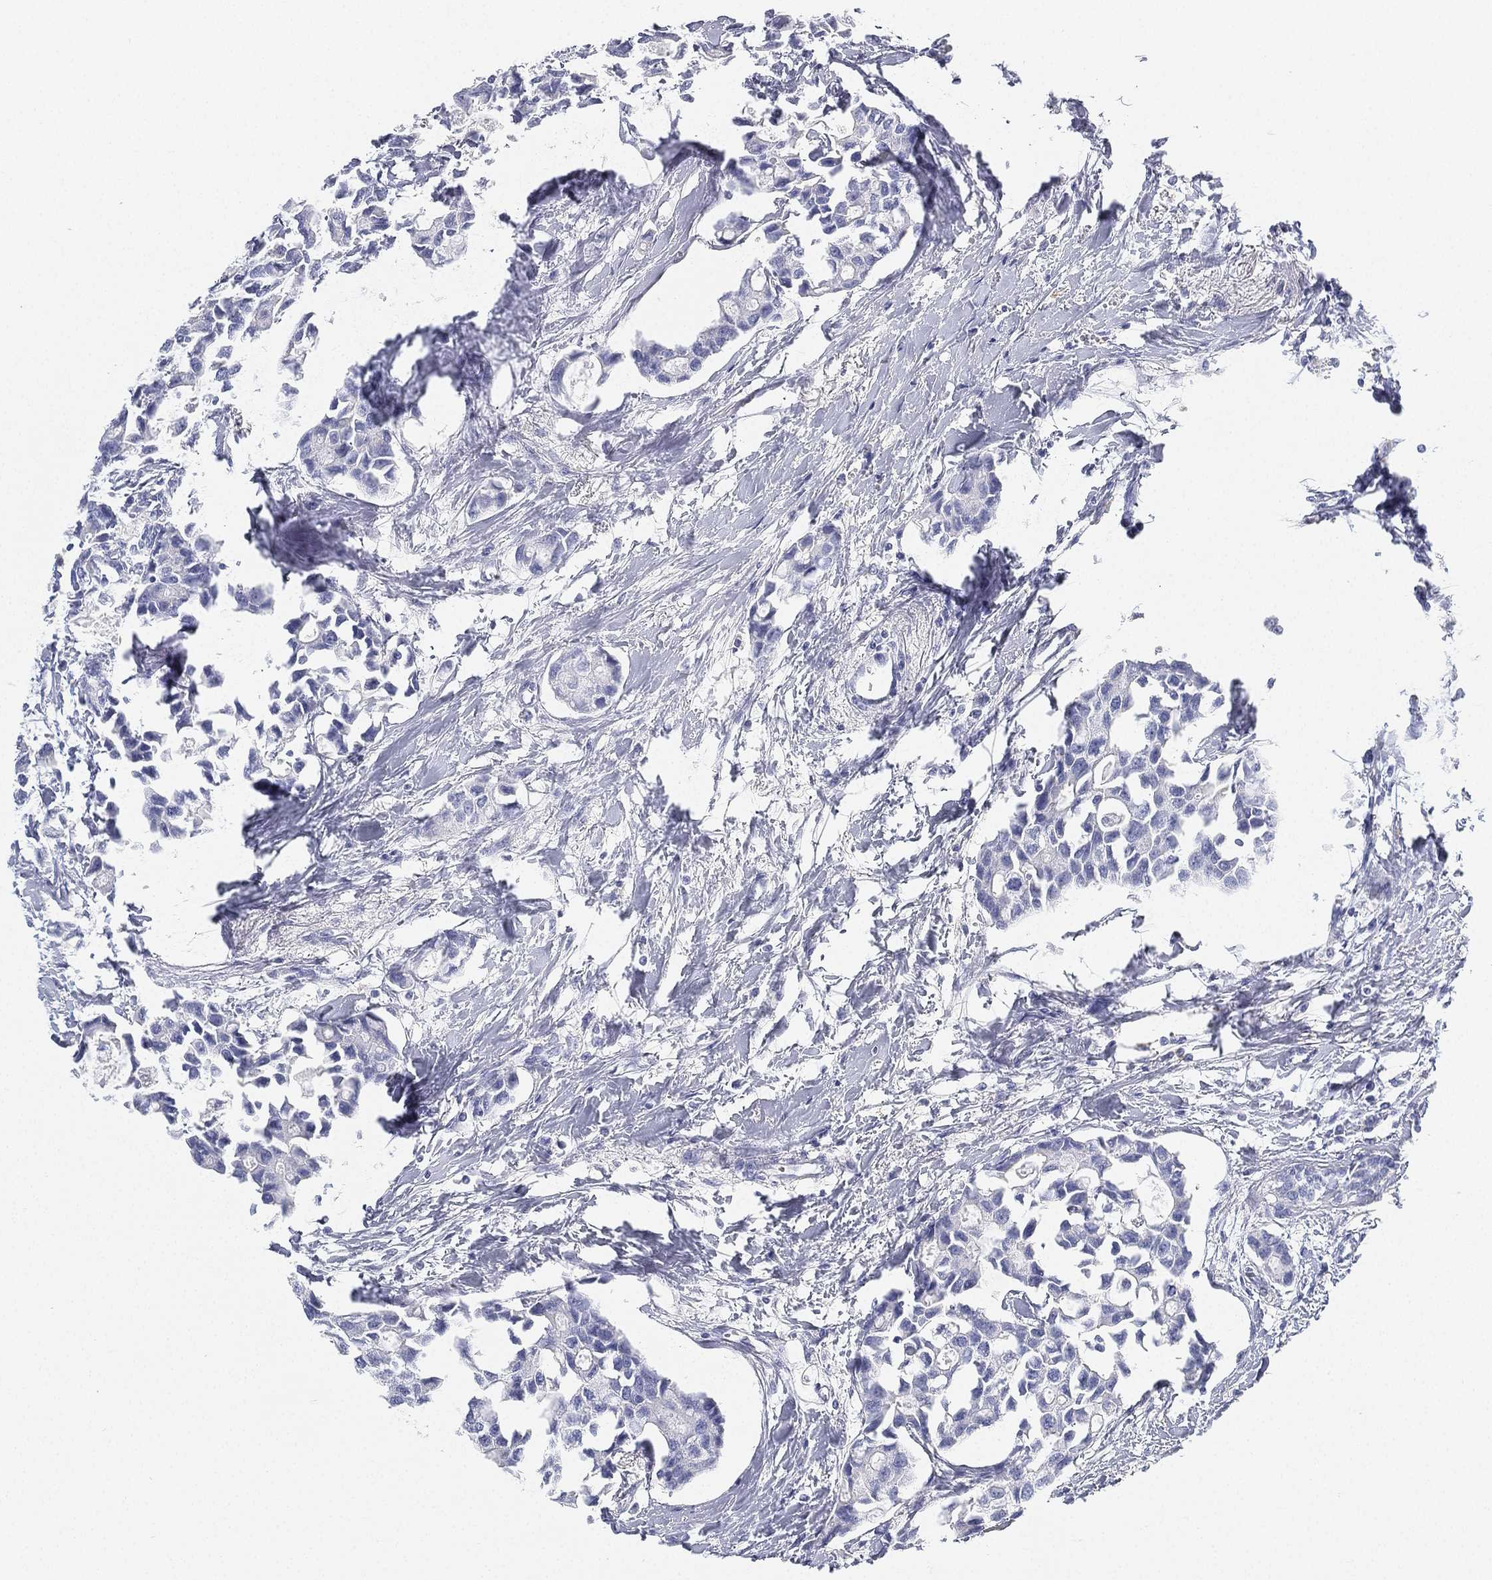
{"staining": {"intensity": "negative", "quantity": "none", "location": "none"}, "tissue": "breast cancer", "cell_type": "Tumor cells", "image_type": "cancer", "snomed": [{"axis": "morphology", "description": "Duct carcinoma"}, {"axis": "topography", "description": "Breast"}], "caption": "Protein analysis of breast intraductal carcinoma reveals no significant staining in tumor cells.", "gene": "GPR61", "patient": {"sex": "female", "age": 83}}